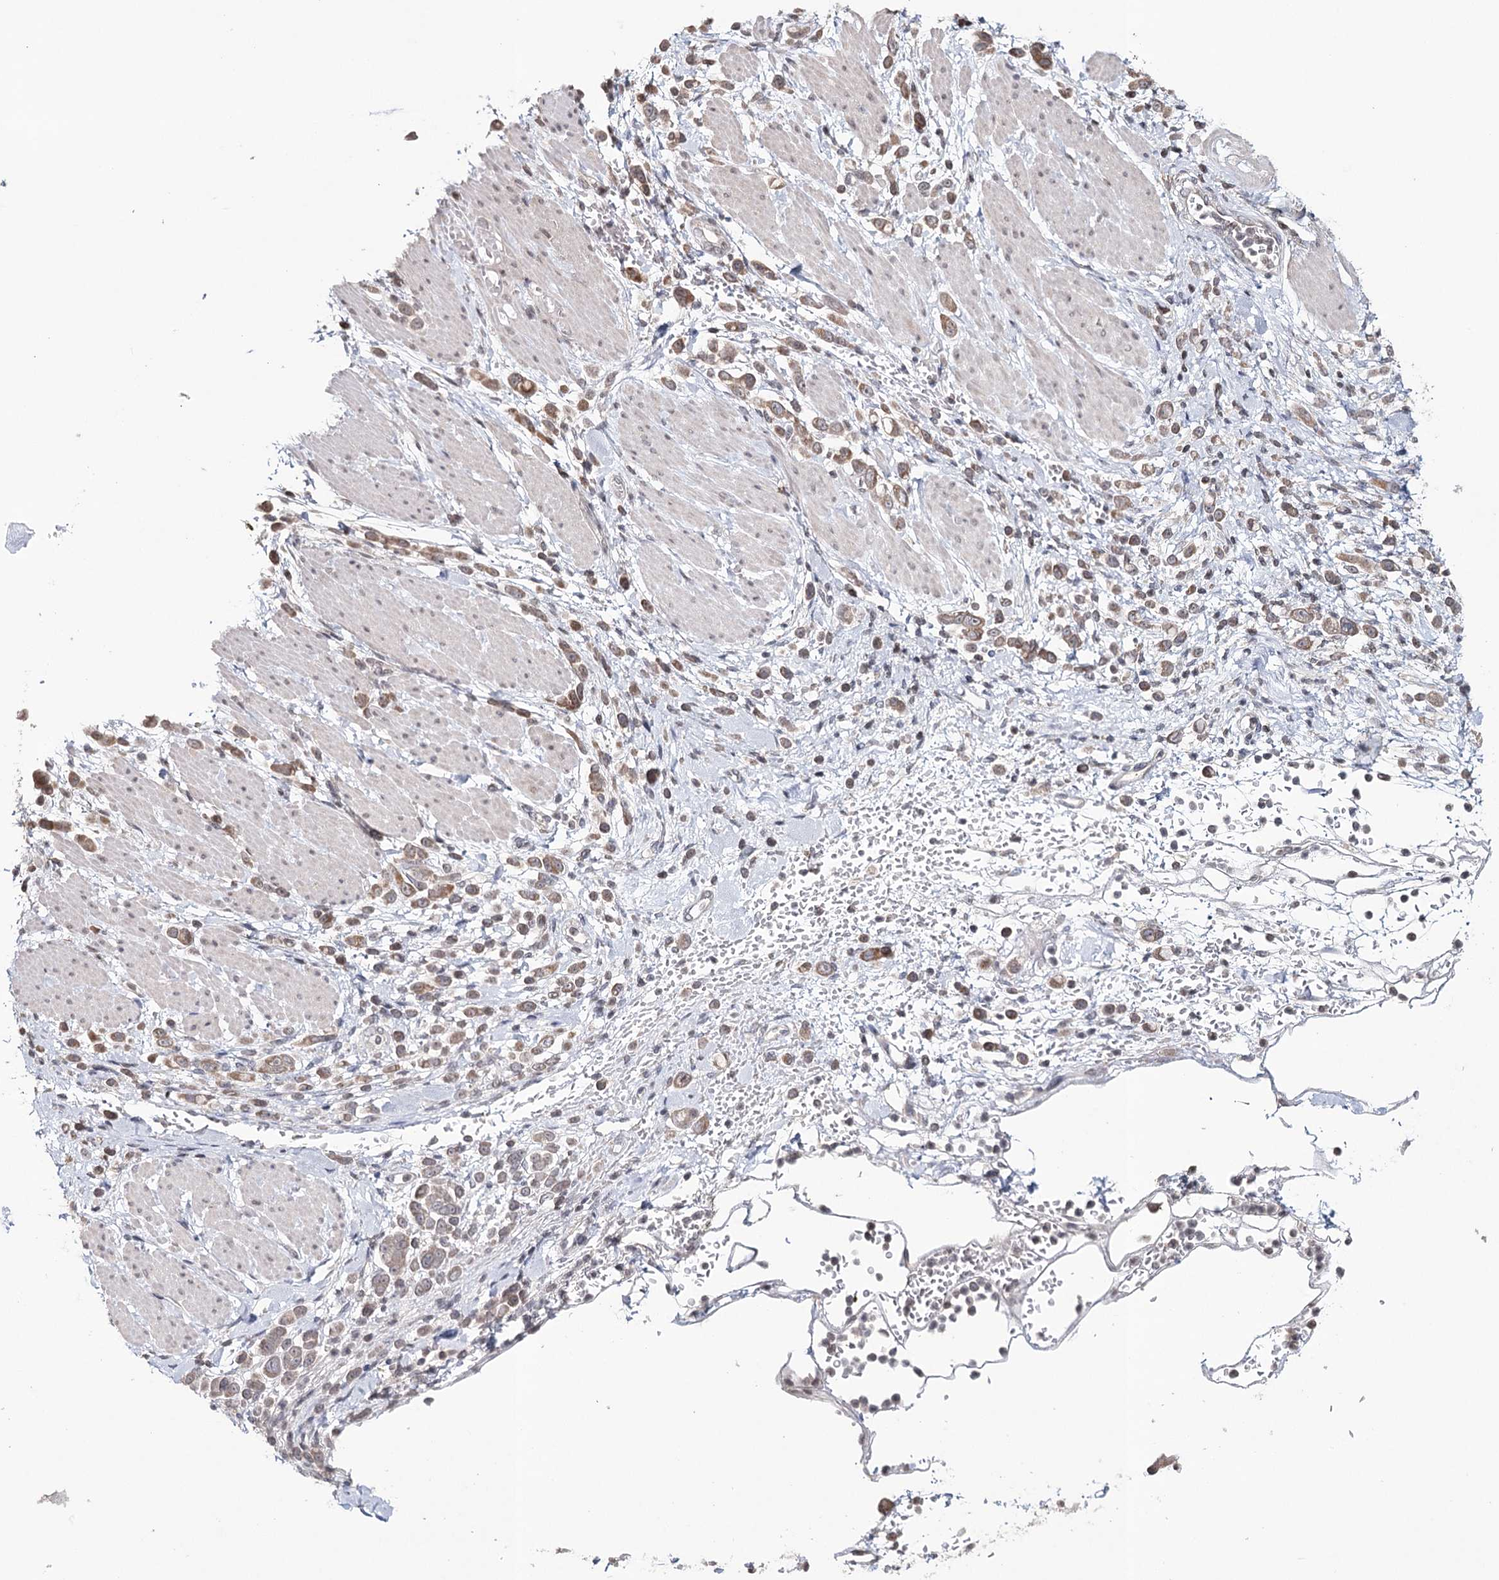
{"staining": {"intensity": "moderate", "quantity": ">75%", "location": "cytoplasmic/membranous"}, "tissue": "pancreatic cancer", "cell_type": "Tumor cells", "image_type": "cancer", "snomed": [{"axis": "morphology", "description": "Normal tissue, NOS"}, {"axis": "morphology", "description": "Adenocarcinoma, NOS"}, {"axis": "topography", "description": "Pancreas"}], "caption": "A brown stain highlights moderate cytoplasmic/membranous staining of a protein in pancreatic cancer tumor cells.", "gene": "ICOS", "patient": {"sex": "female", "age": 64}}